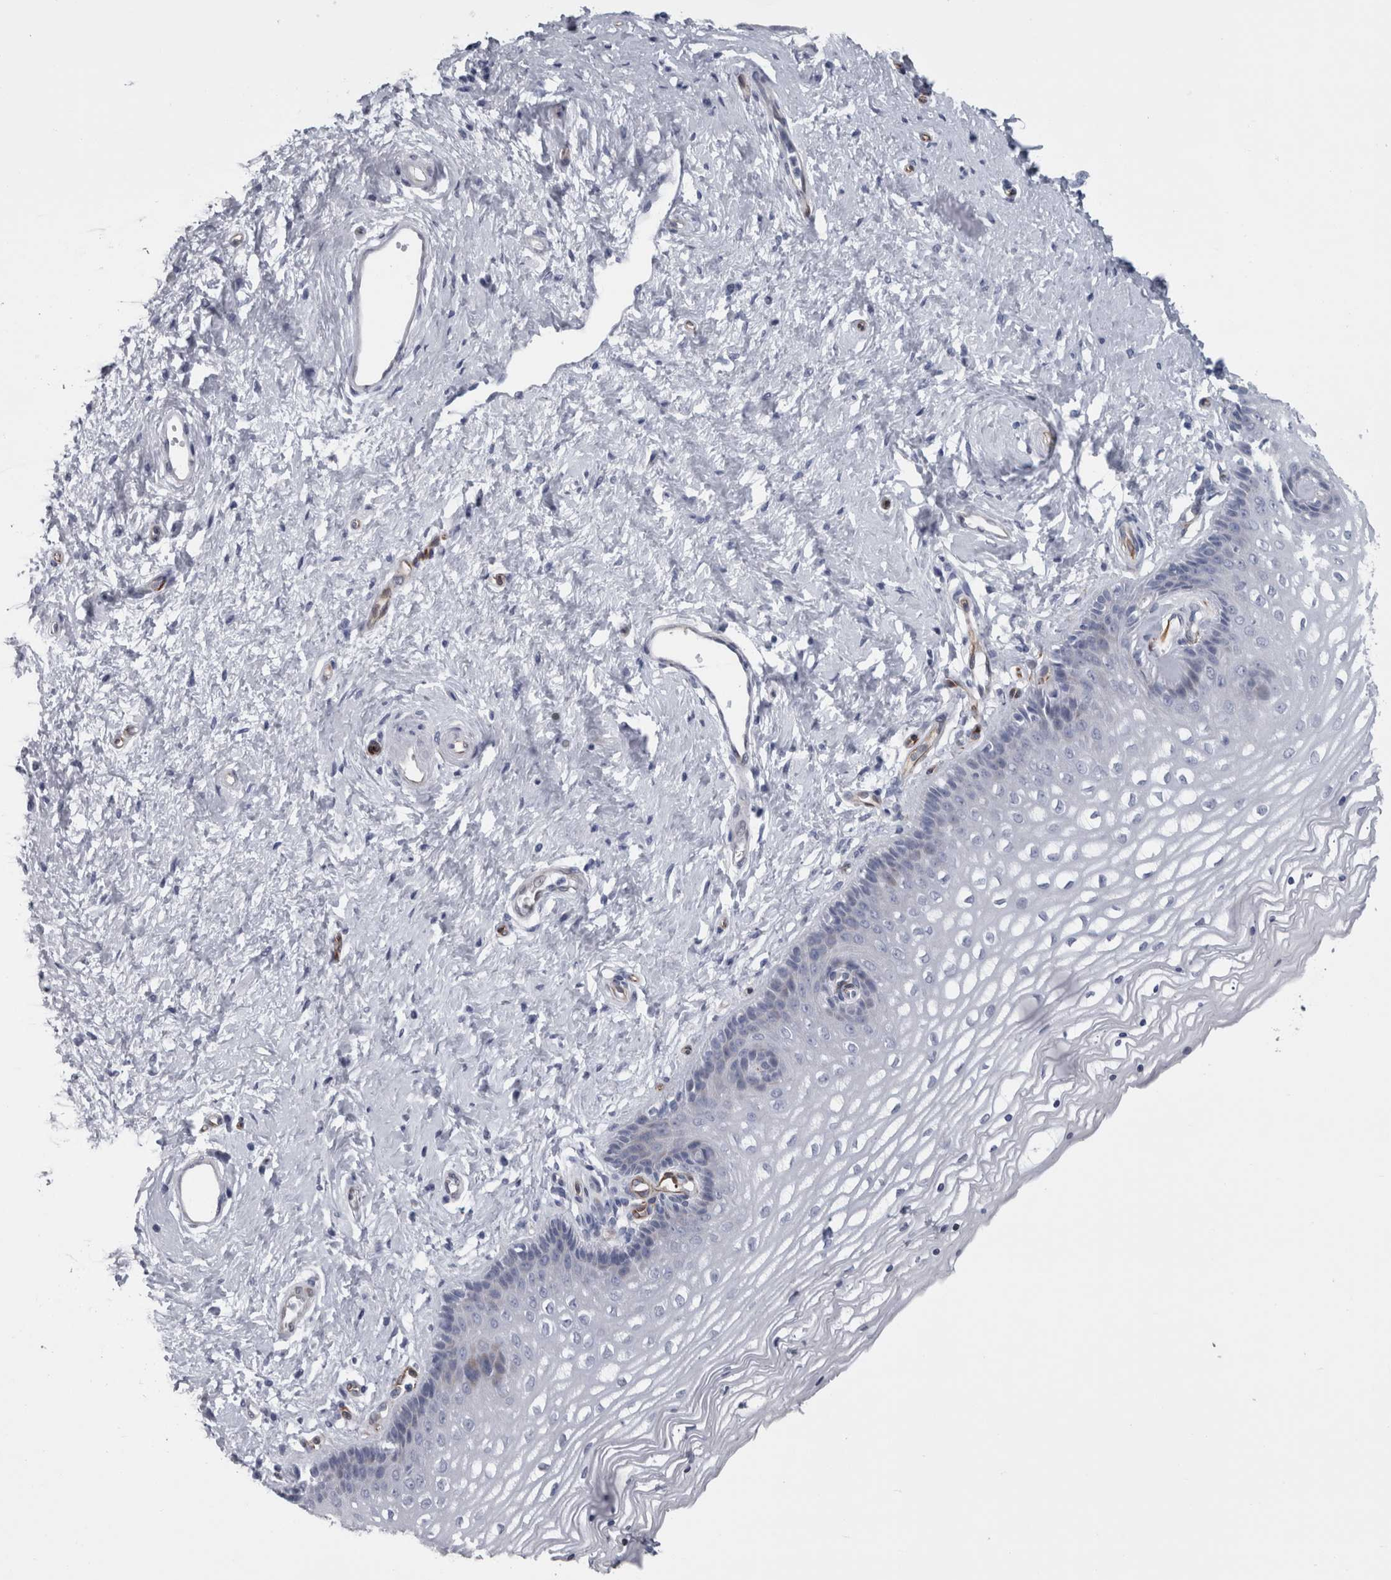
{"staining": {"intensity": "negative", "quantity": "none", "location": "none"}, "tissue": "vagina", "cell_type": "Squamous epithelial cells", "image_type": "normal", "snomed": [{"axis": "morphology", "description": "Normal tissue, NOS"}, {"axis": "topography", "description": "Vagina"}], "caption": "This histopathology image is of unremarkable vagina stained with immunohistochemistry (IHC) to label a protein in brown with the nuclei are counter-stained blue. There is no staining in squamous epithelial cells.", "gene": "VWDE", "patient": {"sex": "female", "age": 46}}